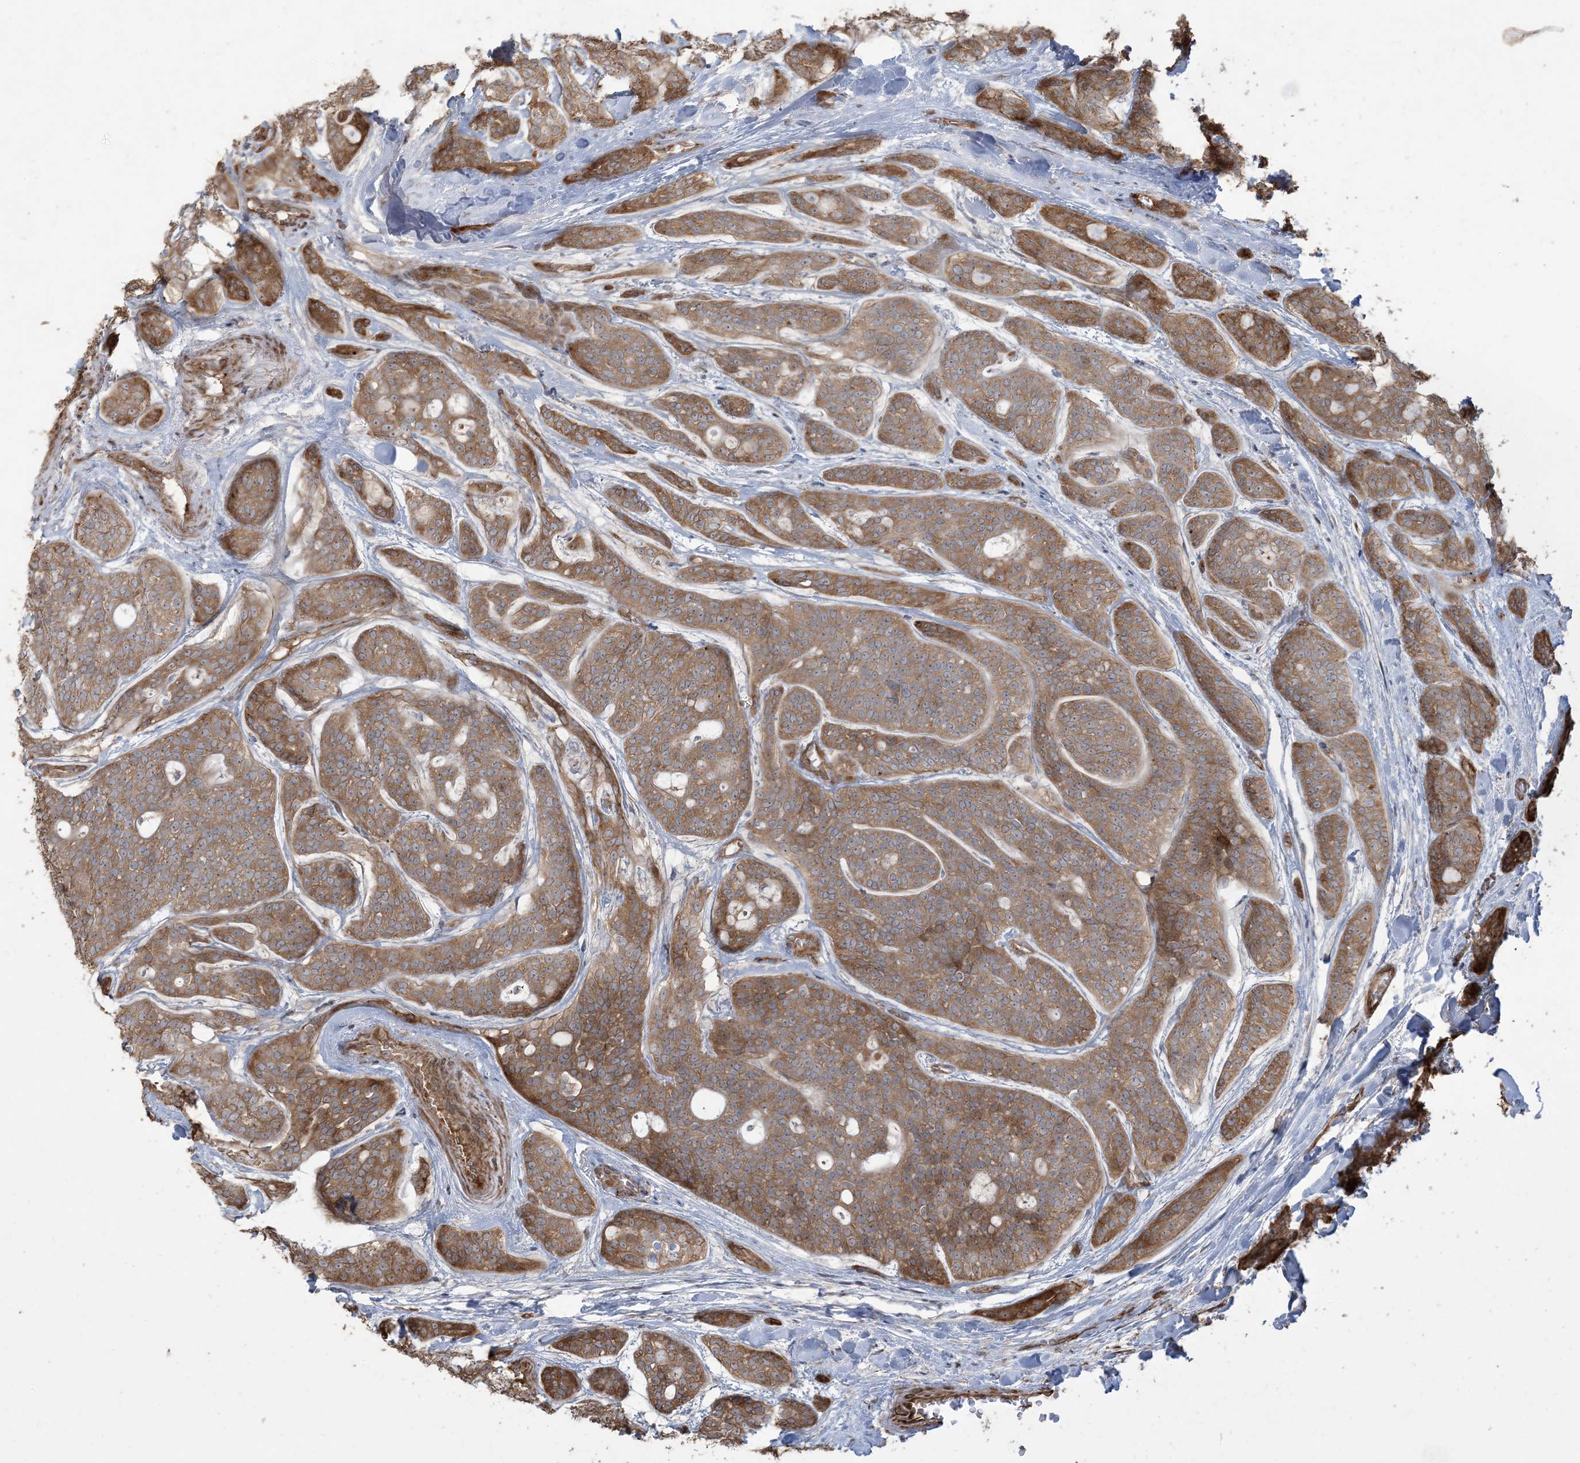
{"staining": {"intensity": "moderate", "quantity": ">75%", "location": "cytoplasmic/membranous"}, "tissue": "head and neck cancer", "cell_type": "Tumor cells", "image_type": "cancer", "snomed": [{"axis": "morphology", "description": "Adenocarcinoma, NOS"}, {"axis": "topography", "description": "Head-Neck"}], "caption": "Adenocarcinoma (head and neck) was stained to show a protein in brown. There is medium levels of moderate cytoplasmic/membranous positivity in about >75% of tumor cells.", "gene": "KLHL18", "patient": {"sex": "male", "age": 66}}